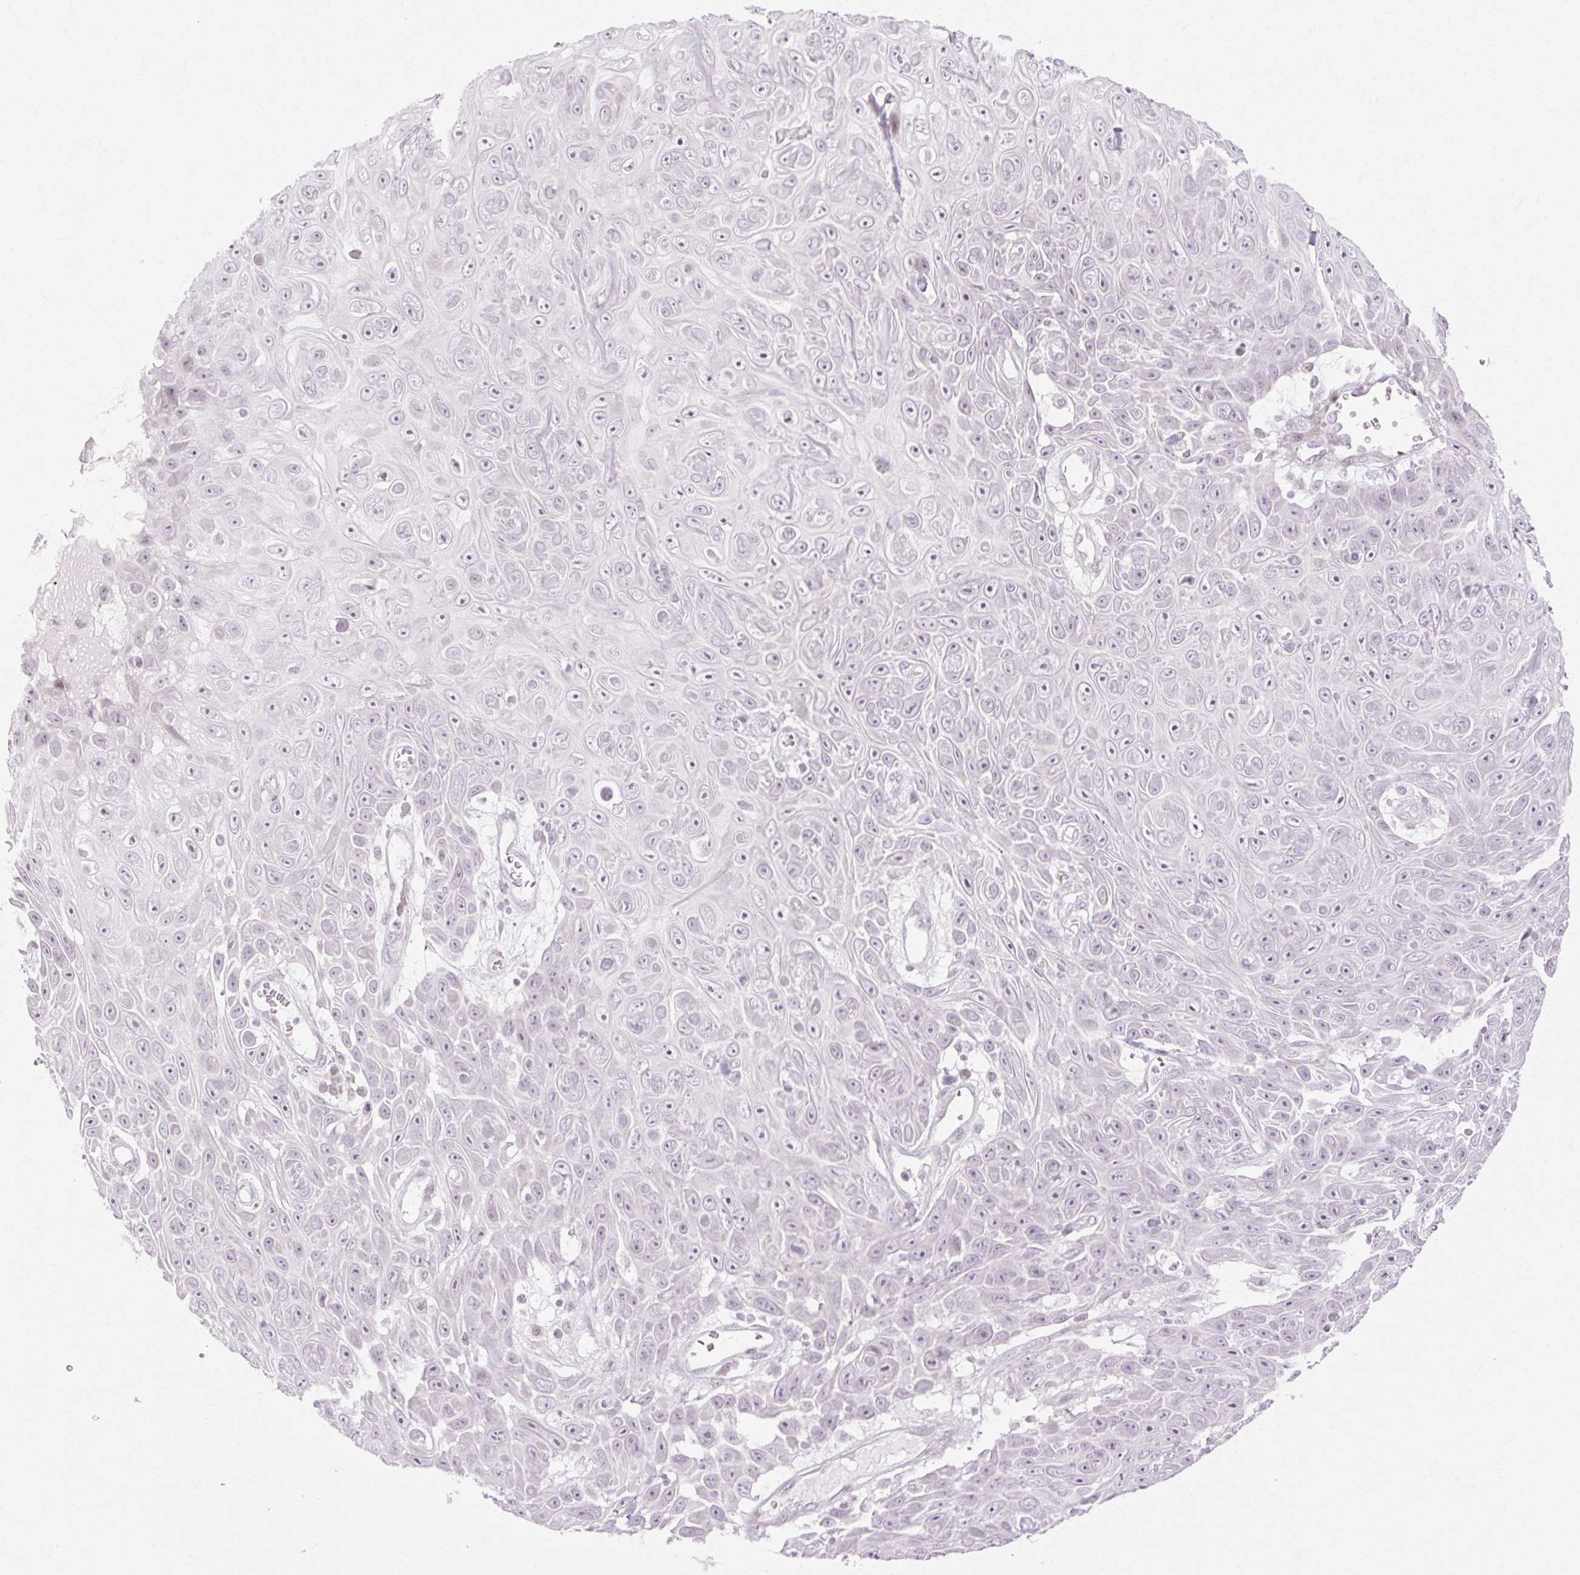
{"staining": {"intensity": "negative", "quantity": "none", "location": "none"}, "tissue": "skin cancer", "cell_type": "Tumor cells", "image_type": "cancer", "snomed": [{"axis": "morphology", "description": "Squamous cell carcinoma, NOS"}, {"axis": "topography", "description": "Skin"}], "caption": "Human skin cancer (squamous cell carcinoma) stained for a protein using immunohistochemistry (IHC) shows no positivity in tumor cells.", "gene": "C3orf49", "patient": {"sex": "male", "age": 82}}